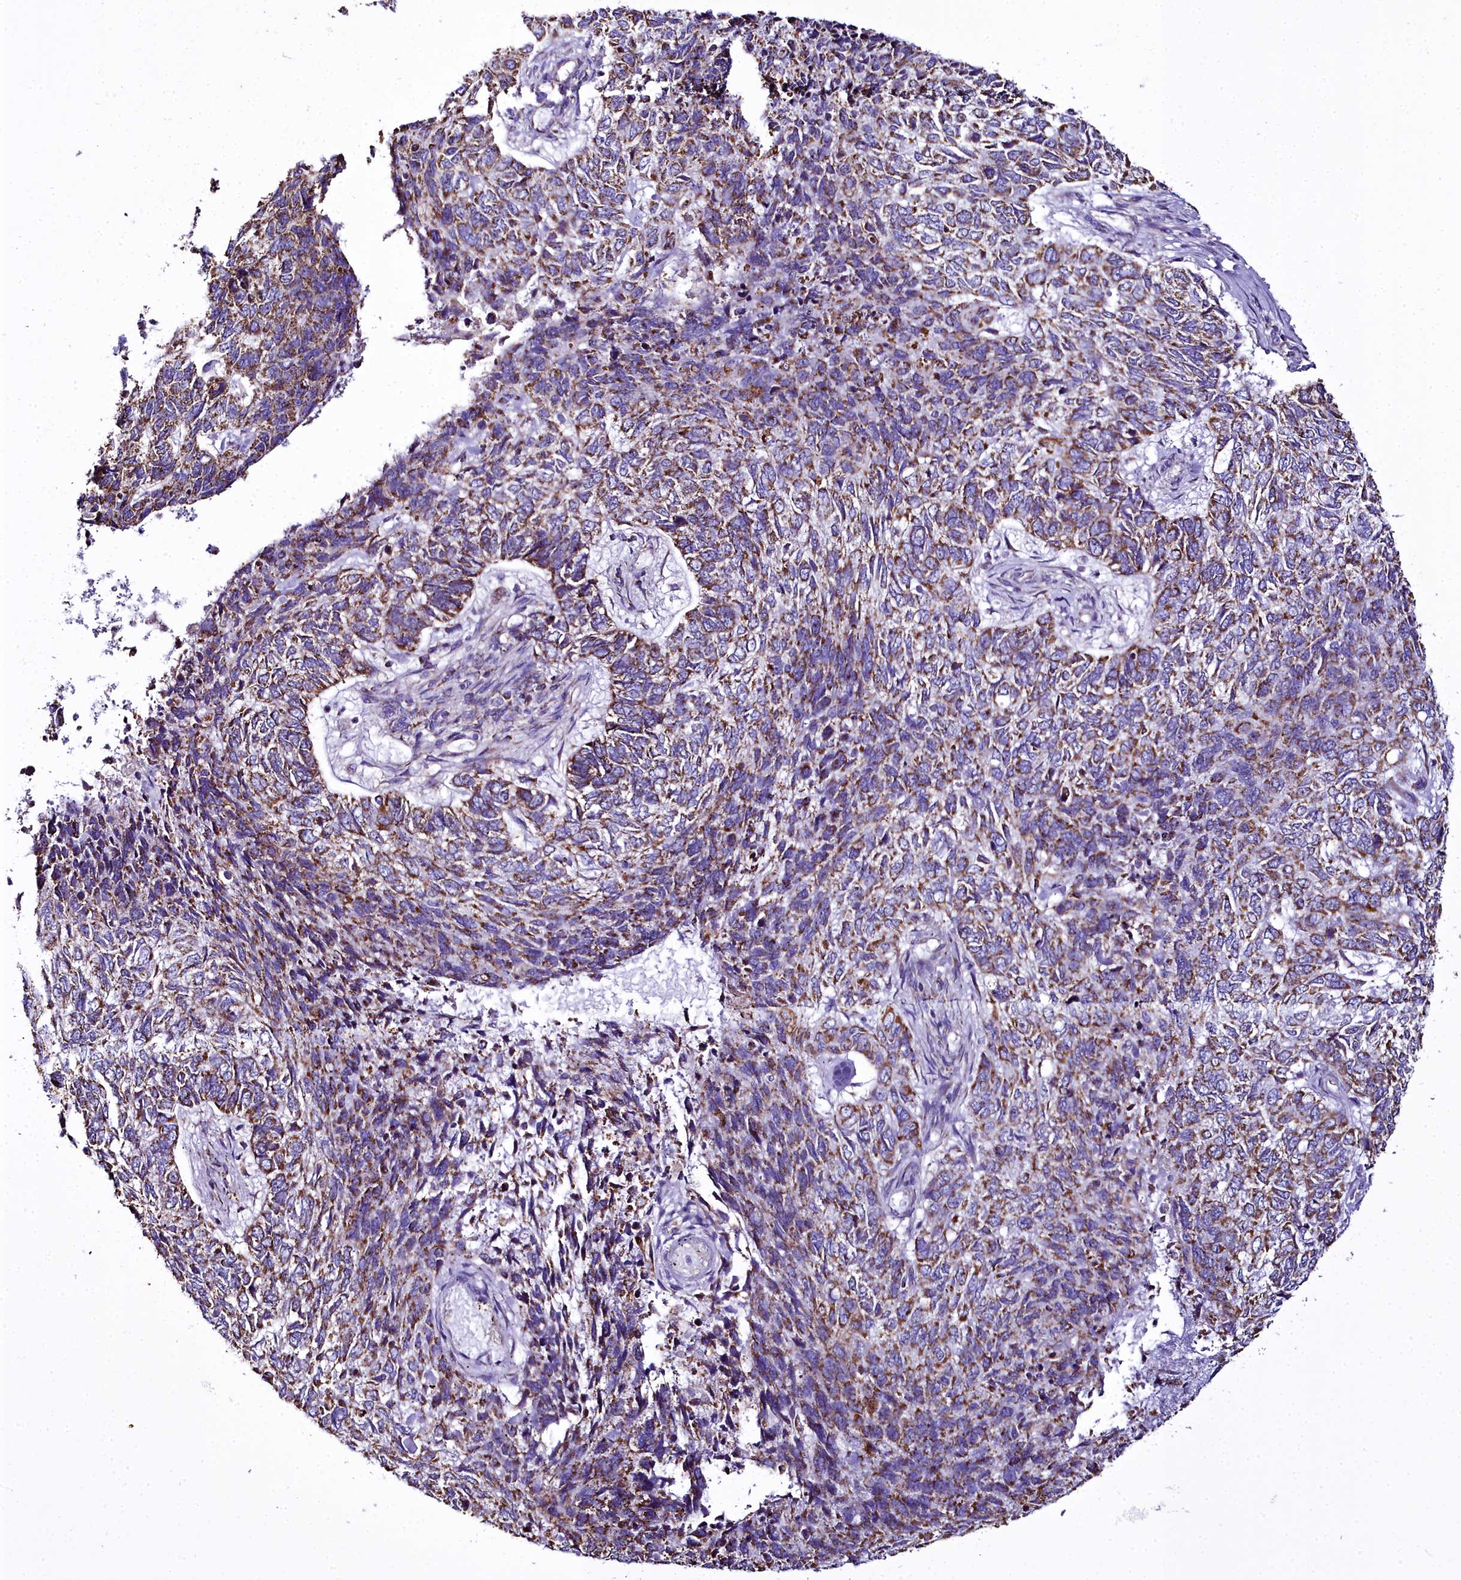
{"staining": {"intensity": "moderate", "quantity": ">75%", "location": "cytoplasmic/membranous"}, "tissue": "skin cancer", "cell_type": "Tumor cells", "image_type": "cancer", "snomed": [{"axis": "morphology", "description": "Basal cell carcinoma"}, {"axis": "topography", "description": "Skin"}], "caption": "Basal cell carcinoma (skin) stained for a protein (brown) reveals moderate cytoplasmic/membranous positive expression in about >75% of tumor cells.", "gene": "WDFY3", "patient": {"sex": "female", "age": 65}}